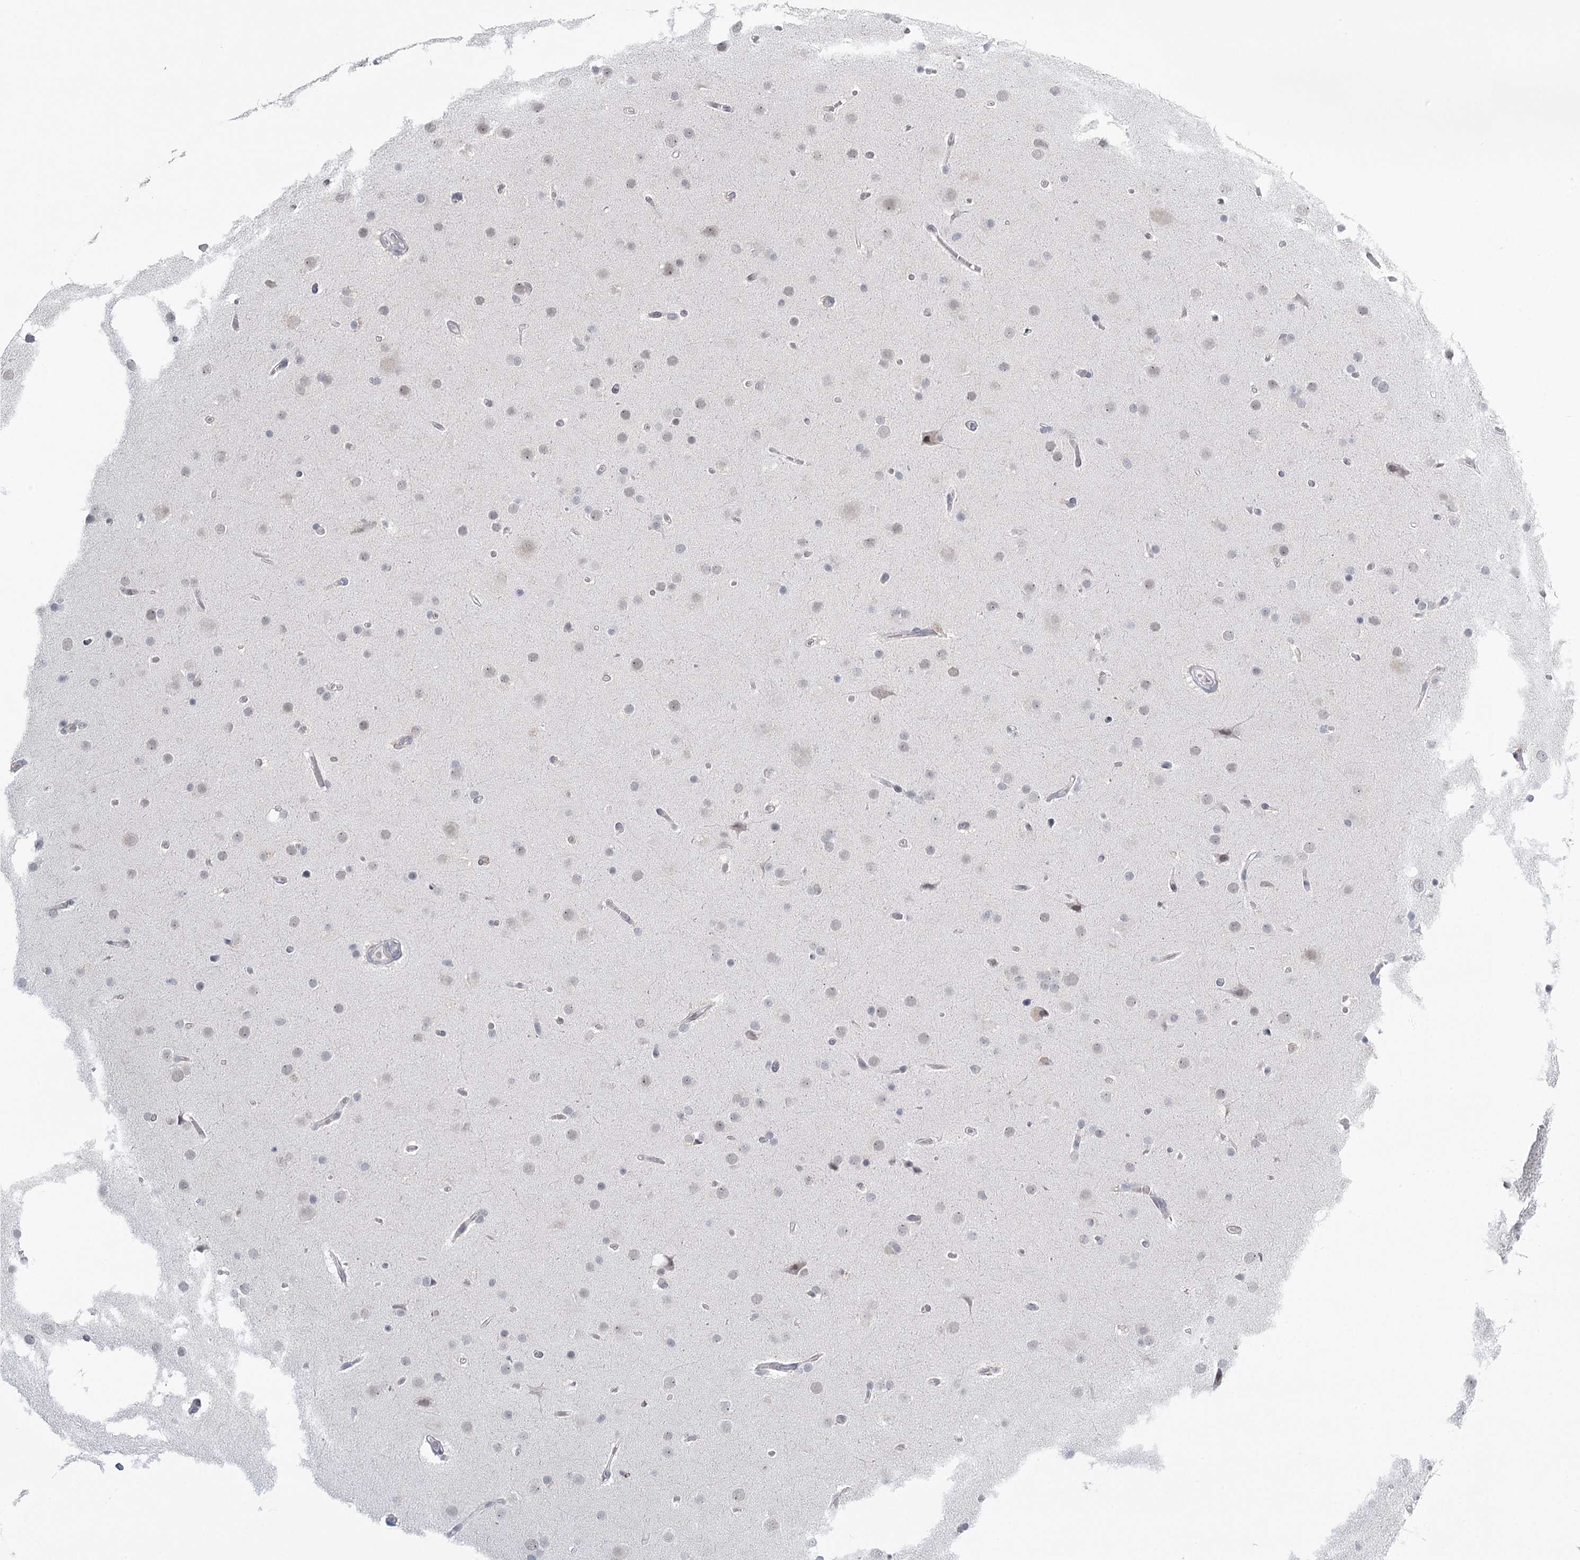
{"staining": {"intensity": "negative", "quantity": "none", "location": "none"}, "tissue": "glioma", "cell_type": "Tumor cells", "image_type": "cancer", "snomed": [{"axis": "morphology", "description": "Glioma, malignant, High grade"}, {"axis": "topography", "description": "Cerebral cortex"}], "caption": "Glioma was stained to show a protein in brown. There is no significant staining in tumor cells. (DAB (3,3'-diaminobenzidine) IHC visualized using brightfield microscopy, high magnification).", "gene": "TMEM70", "patient": {"sex": "female", "age": 36}}